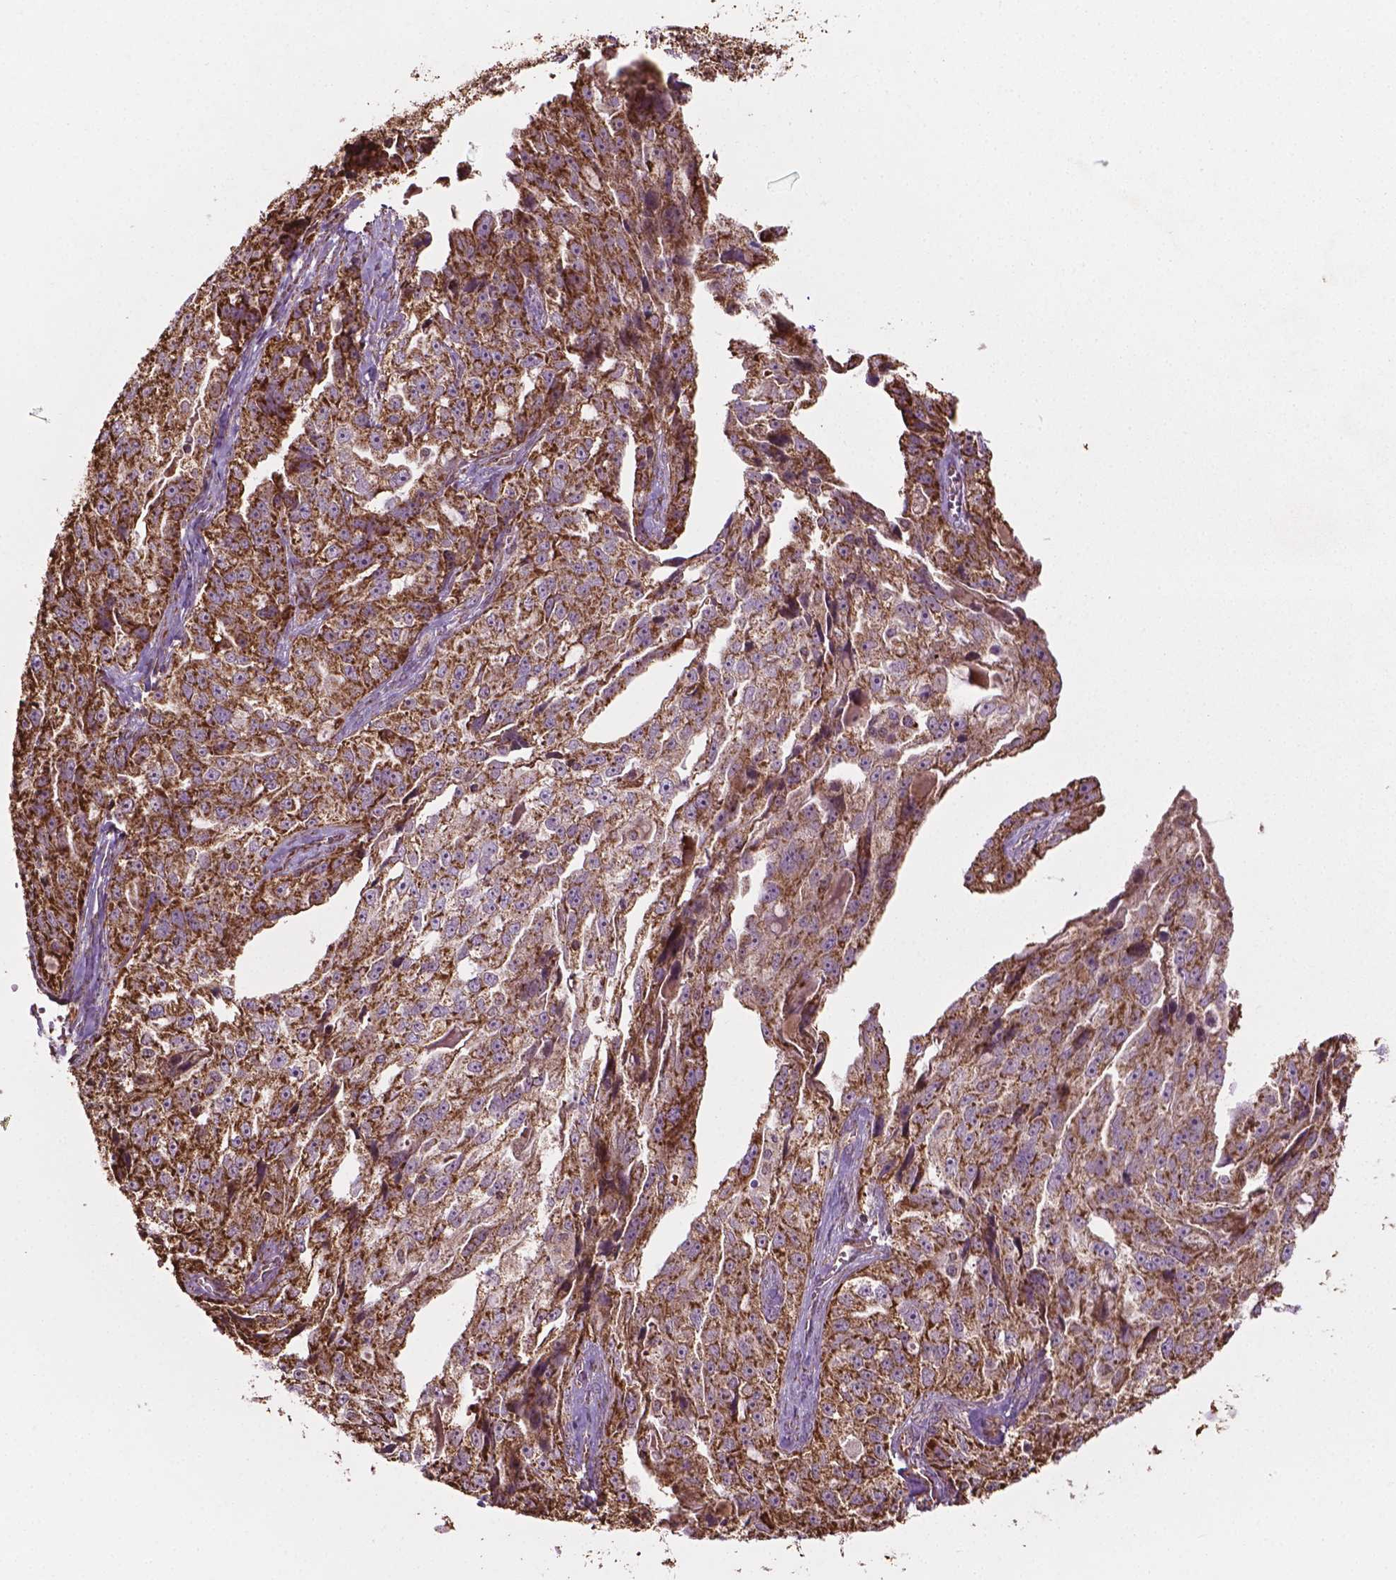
{"staining": {"intensity": "moderate", "quantity": ">75%", "location": "cytoplasmic/membranous"}, "tissue": "ovarian cancer", "cell_type": "Tumor cells", "image_type": "cancer", "snomed": [{"axis": "morphology", "description": "Cystadenocarcinoma, serous, NOS"}, {"axis": "topography", "description": "Ovary"}], "caption": "DAB immunohistochemical staining of ovarian cancer demonstrates moderate cytoplasmic/membranous protein expression in about >75% of tumor cells. (DAB = brown stain, brightfield microscopy at high magnification).", "gene": "HS3ST3A1", "patient": {"sex": "female", "age": 51}}